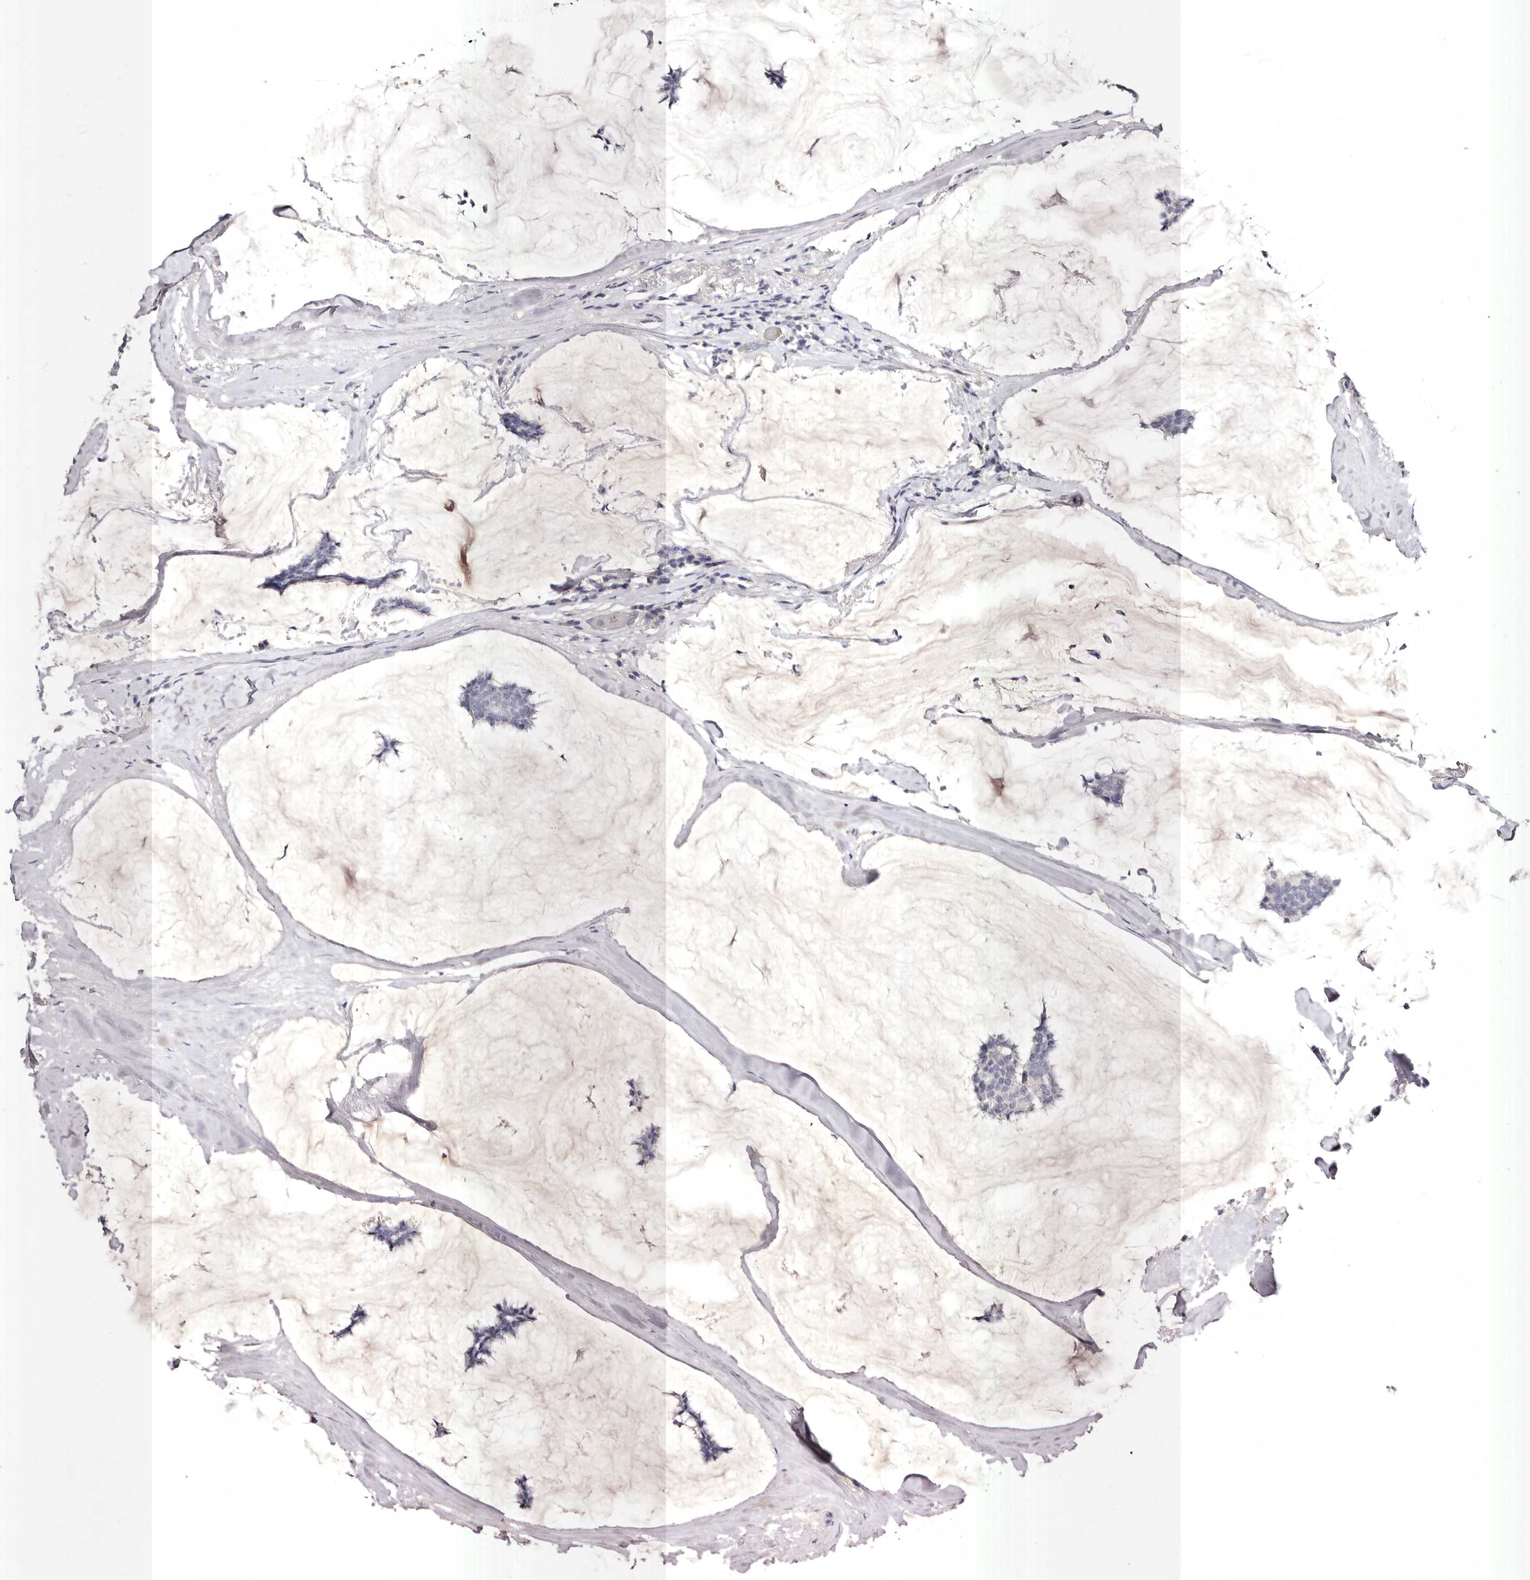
{"staining": {"intensity": "negative", "quantity": "none", "location": "none"}, "tissue": "breast cancer", "cell_type": "Tumor cells", "image_type": "cancer", "snomed": [{"axis": "morphology", "description": "Duct carcinoma"}, {"axis": "topography", "description": "Breast"}], "caption": "Protein analysis of breast cancer (invasive ductal carcinoma) shows no significant positivity in tumor cells. (DAB IHC, high magnification).", "gene": "S1PR5", "patient": {"sex": "female", "age": 93}}